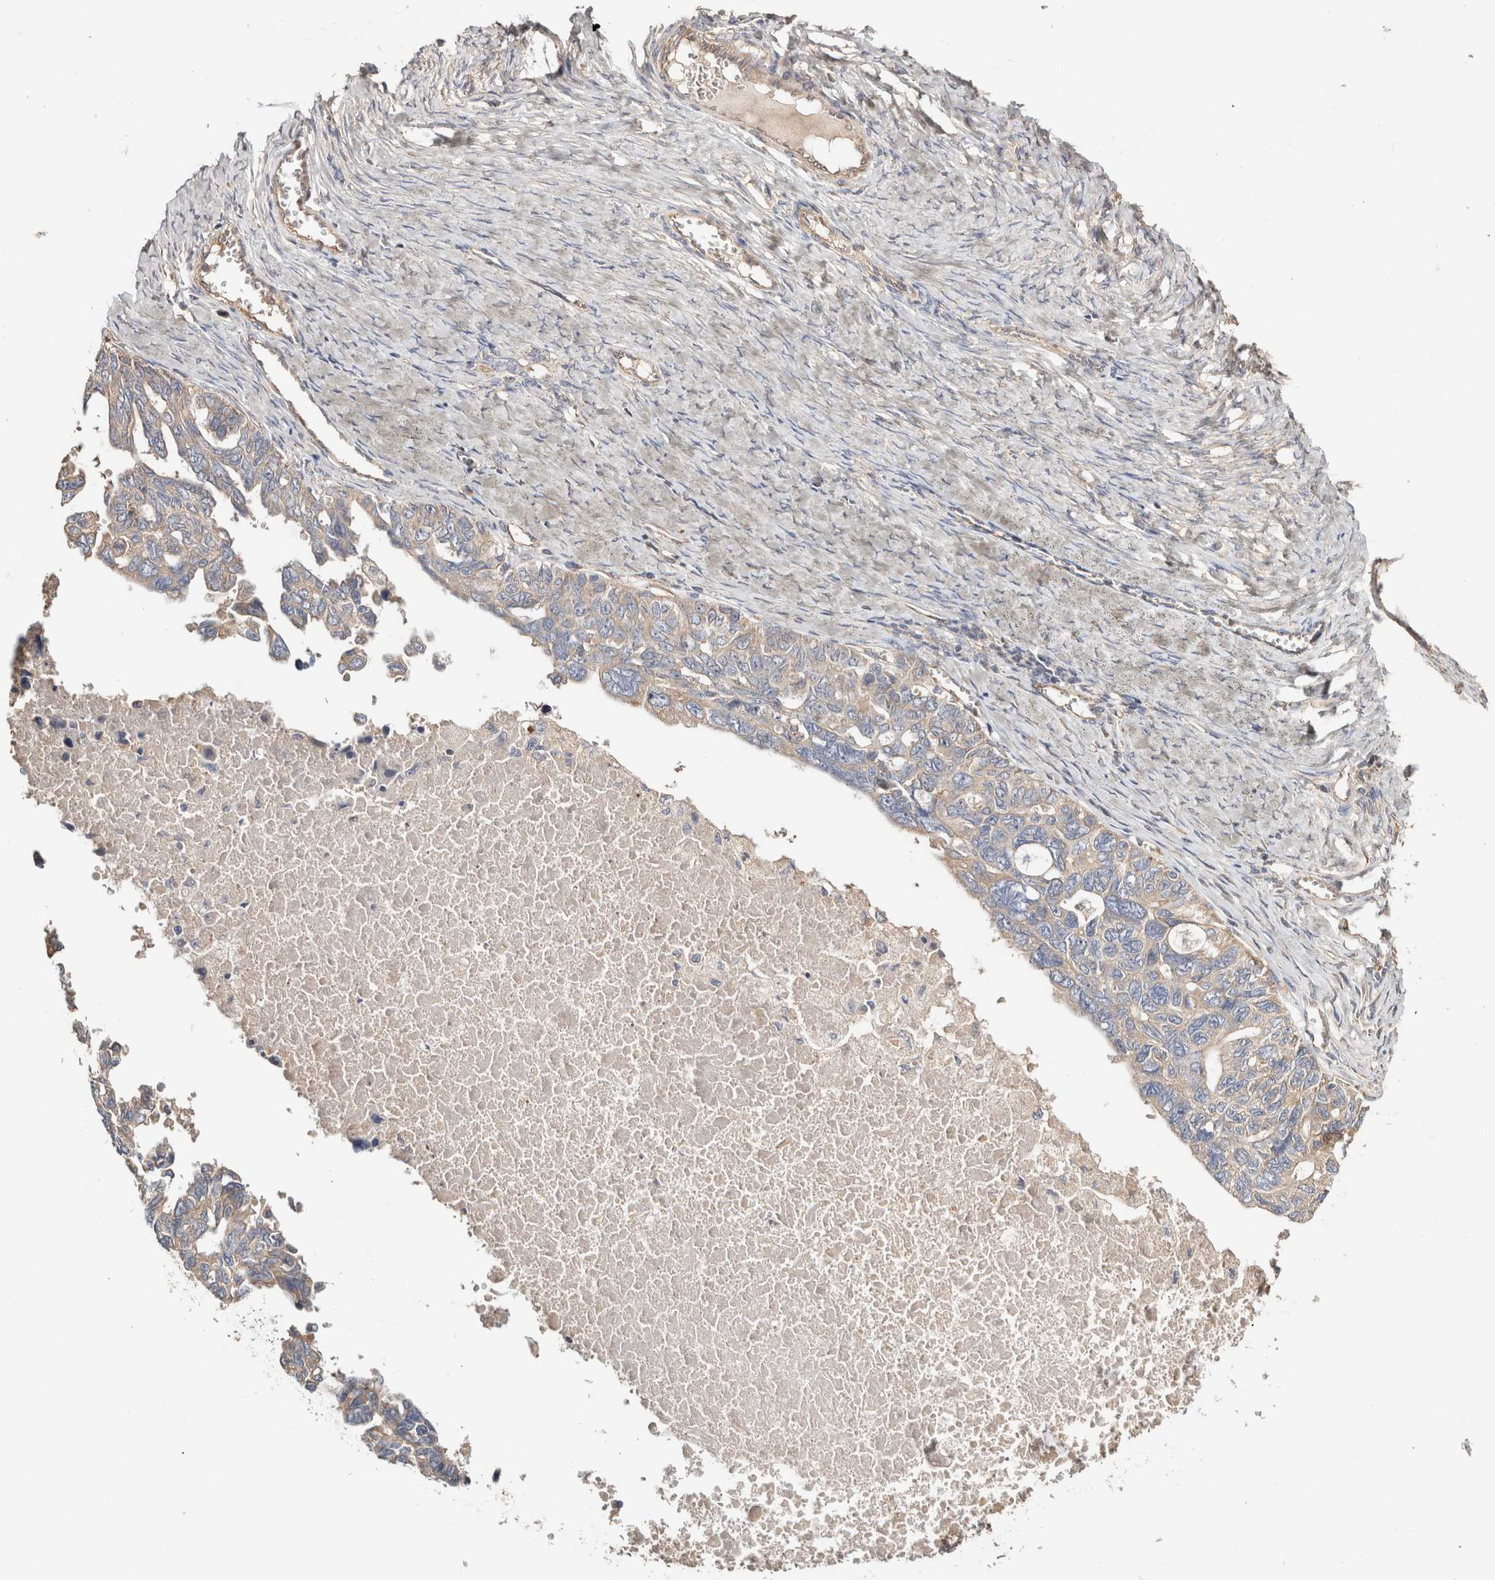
{"staining": {"intensity": "weak", "quantity": ">75%", "location": "cytoplasmic/membranous"}, "tissue": "ovarian cancer", "cell_type": "Tumor cells", "image_type": "cancer", "snomed": [{"axis": "morphology", "description": "Cystadenocarcinoma, serous, NOS"}, {"axis": "topography", "description": "Ovary"}], "caption": "IHC histopathology image of serous cystadenocarcinoma (ovarian) stained for a protein (brown), which demonstrates low levels of weak cytoplasmic/membranous positivity in about >75% of tumor cells.", "gene": "B3GNTL1", "patient": {"sex": "female", "age": 79}}